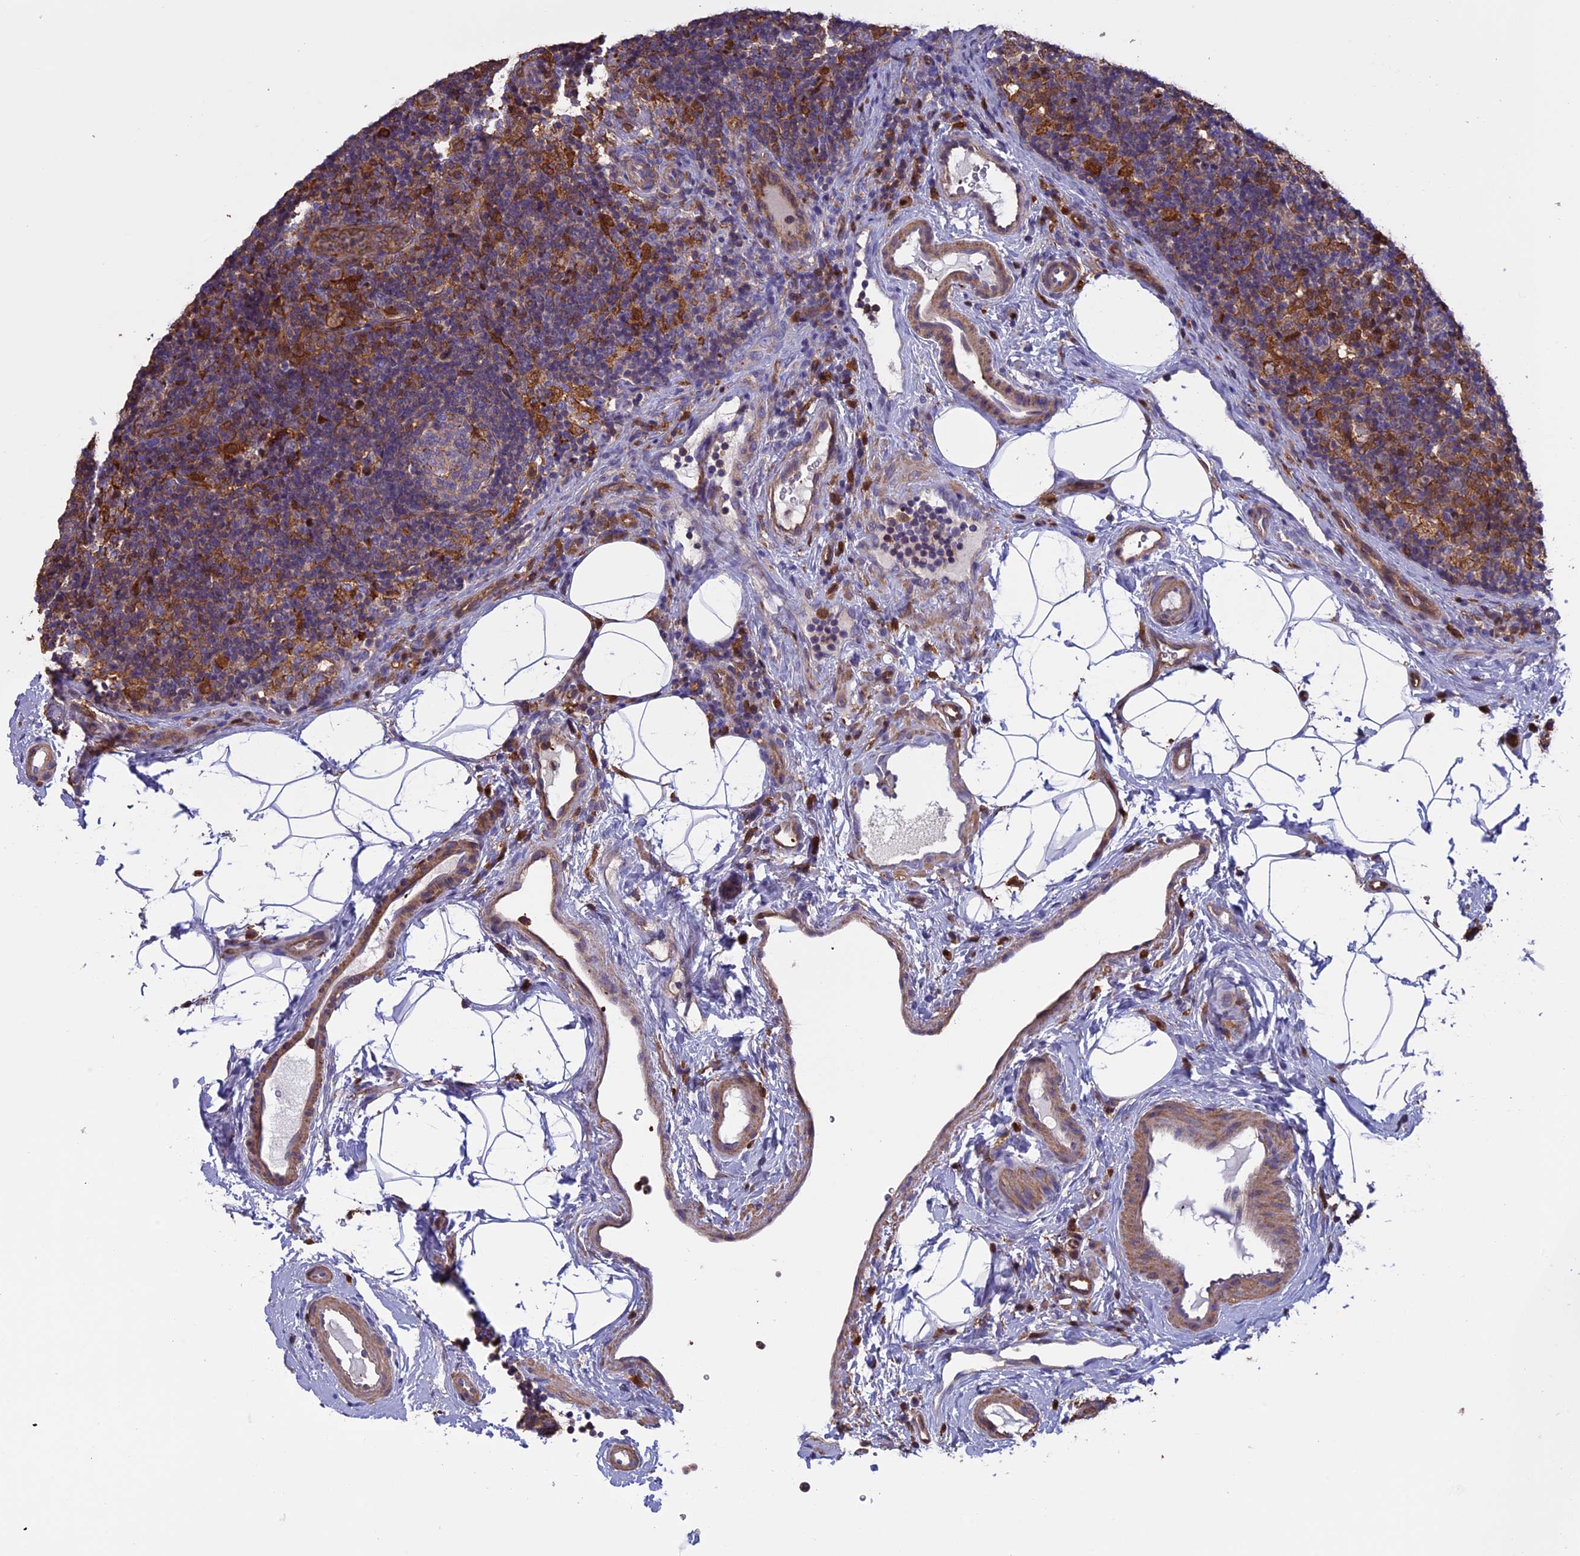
{"staining": {"intensity": "moderate", "quantity": "<25%", "location": "cytoplasmic/membranous,nuclear"}, "tissue": "lymph node", "cell_type": "Germinal center cells", "image_type": "normal", "snomed": [{"axis": "morphology", "description": "Normal tissue, NOS"}, {"axis": "topography", "description": "Lymph node"}], "caption": "Immunohistochemical staining of normal human lymph node displays moderate cytoplasmic/membranous,nuclear protein expression in about <25% of germinal center cells. (DAB IHC, brown staining for protein, blue staining for nuclei).", "gene": "ARHGAP18", "patient": {"sex": "female", "age": 22}}